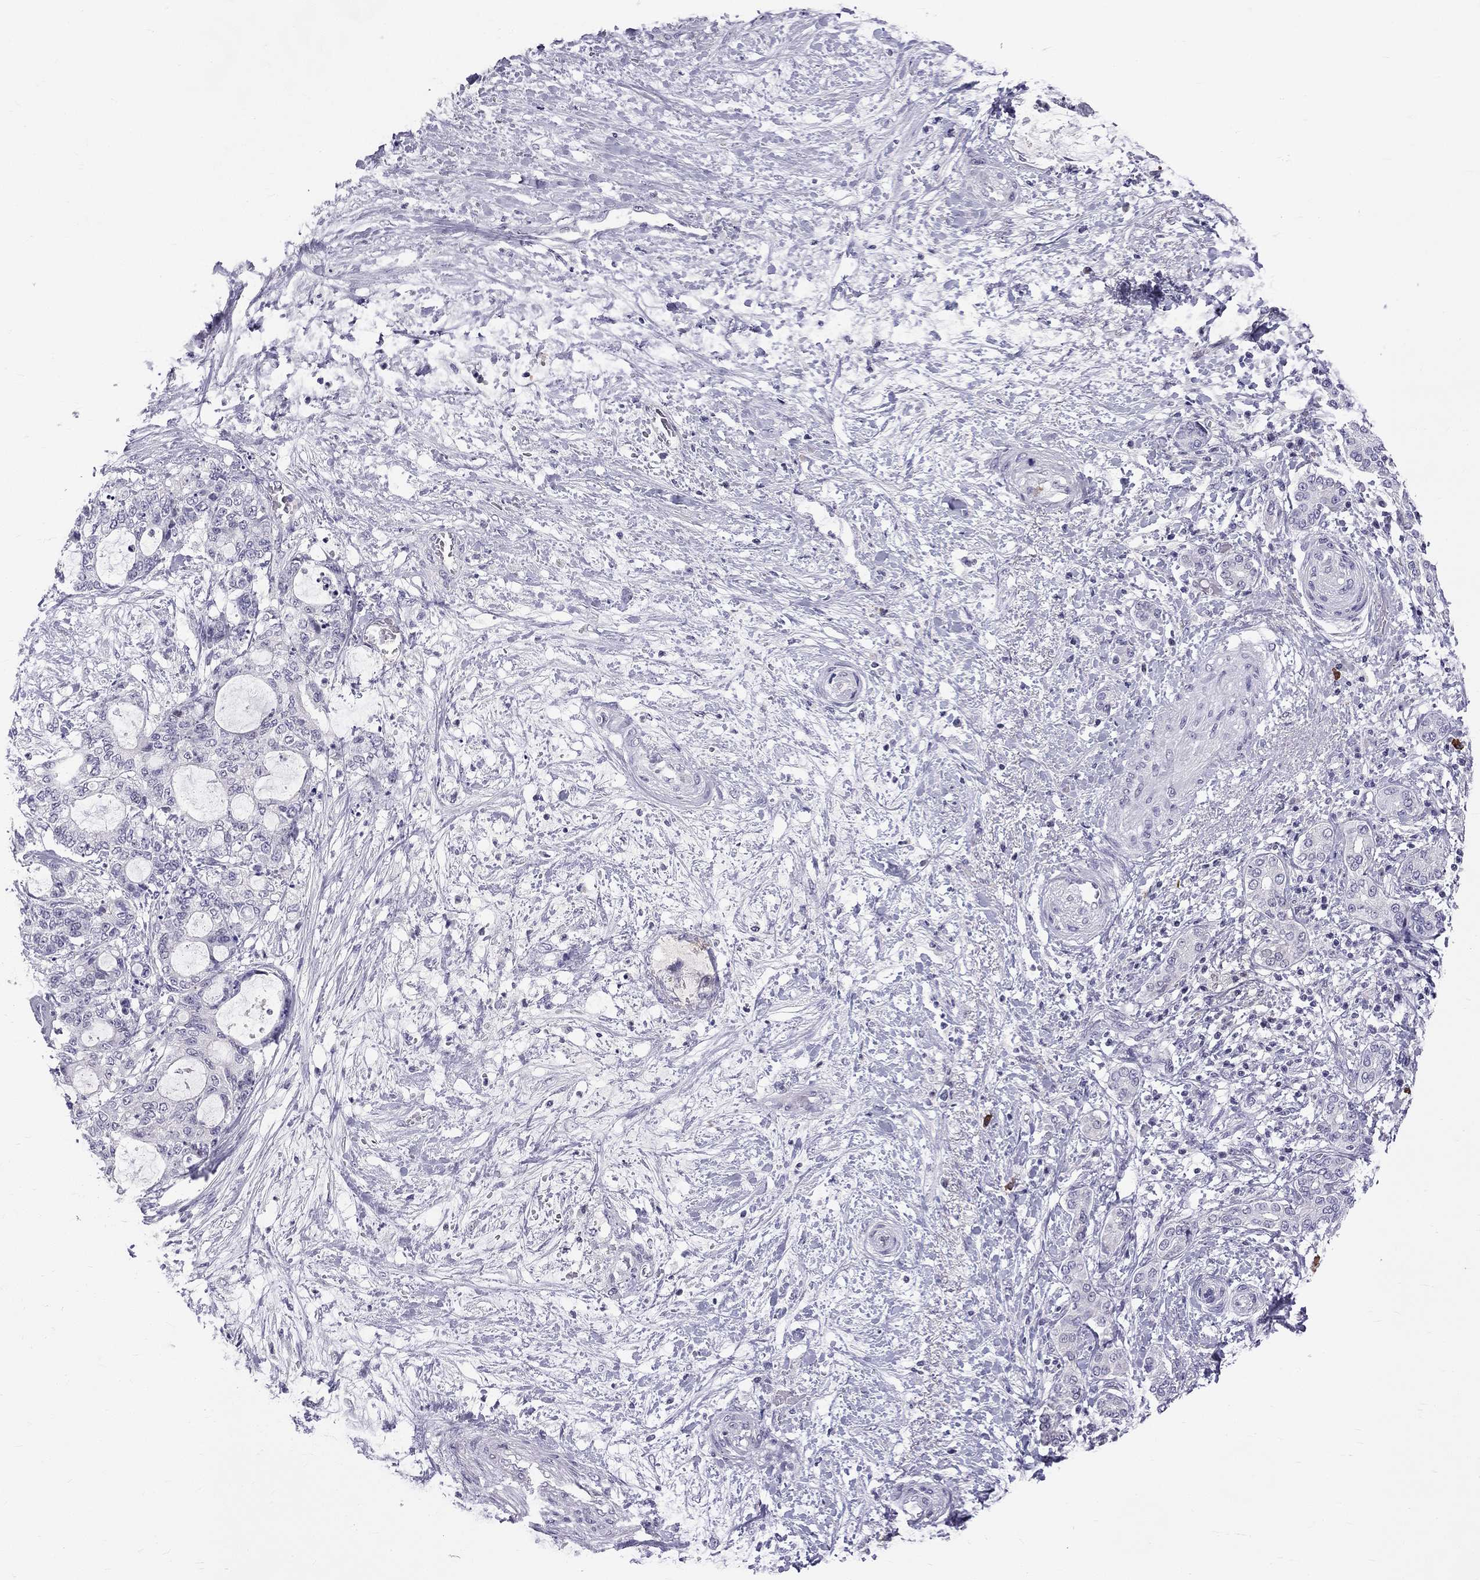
{"staining": {"intensity": "negative", "quantity": "none", "location": "none"}, "tissue": "liver cancer", "cell_type": "Tumor cells", "image_type": "cancer", "snomed": [{"axis": "morphology", "description": "Normal tissue, NOS"}, {"axis": "morphology", "description": "Cholangiocarcinoma"}, {"axis": "topography", "description": "Liver"}, {"axis": "topography", "description": "Peripheral nerve tissue"}], "caption": "A high-resolution image shows immunohistochemistry staining of cholangiocarcinoma (liver), which shows no significant positivity in tumor cells.", "gene": "RTL9", "patient": {"sex": "female", "age": 73}}